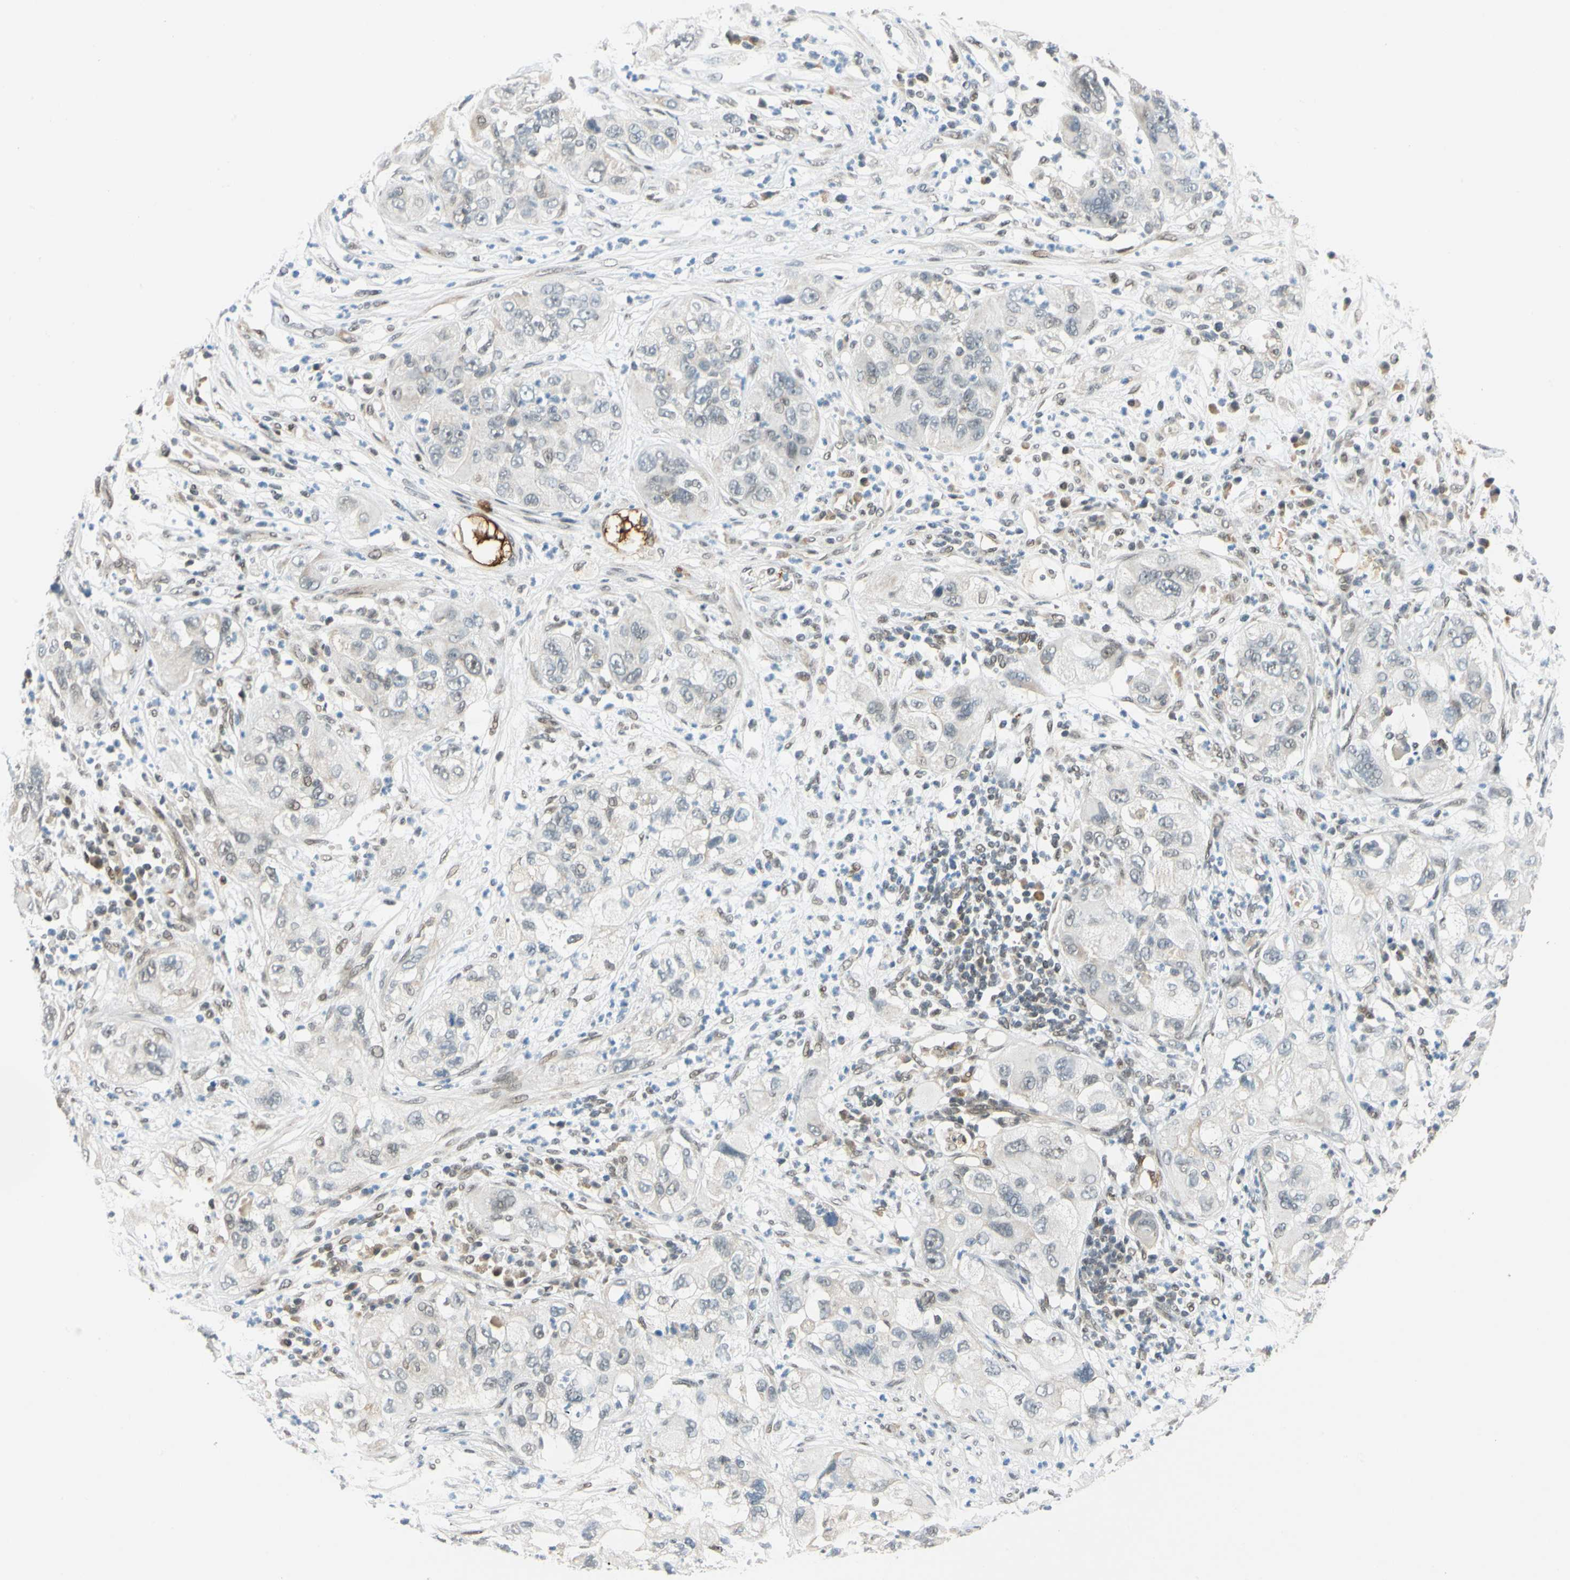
{"staining": {"intensity": "weak", "quantity": "25%-75%", "location": "cytoplasmic/membranous"}, "tissue": "pancreatic cancer", "cell_type": "Tumor cells", "image_type": "cancer", "snomed": [{"axis": "morphology", "description": "Adenocarcinoma, NOS"}, {"axis": "topography", "description": "Pancreas"}], "caption": "A high-resolution image shows IHC staining of pancreatic cancer, which exhibits weak cytoplasmic/membranous staining in approximately 25%-75% of tumor cells. The staining was performed using DAB (3,3'-diaminobenzidine) to visualize the protein expression in brown, while the nuclei were stained in blue with hematoxylin (Magnification: 20x).", "gene": "POGZ", "patient": {"sex": "female", "age": 78}}